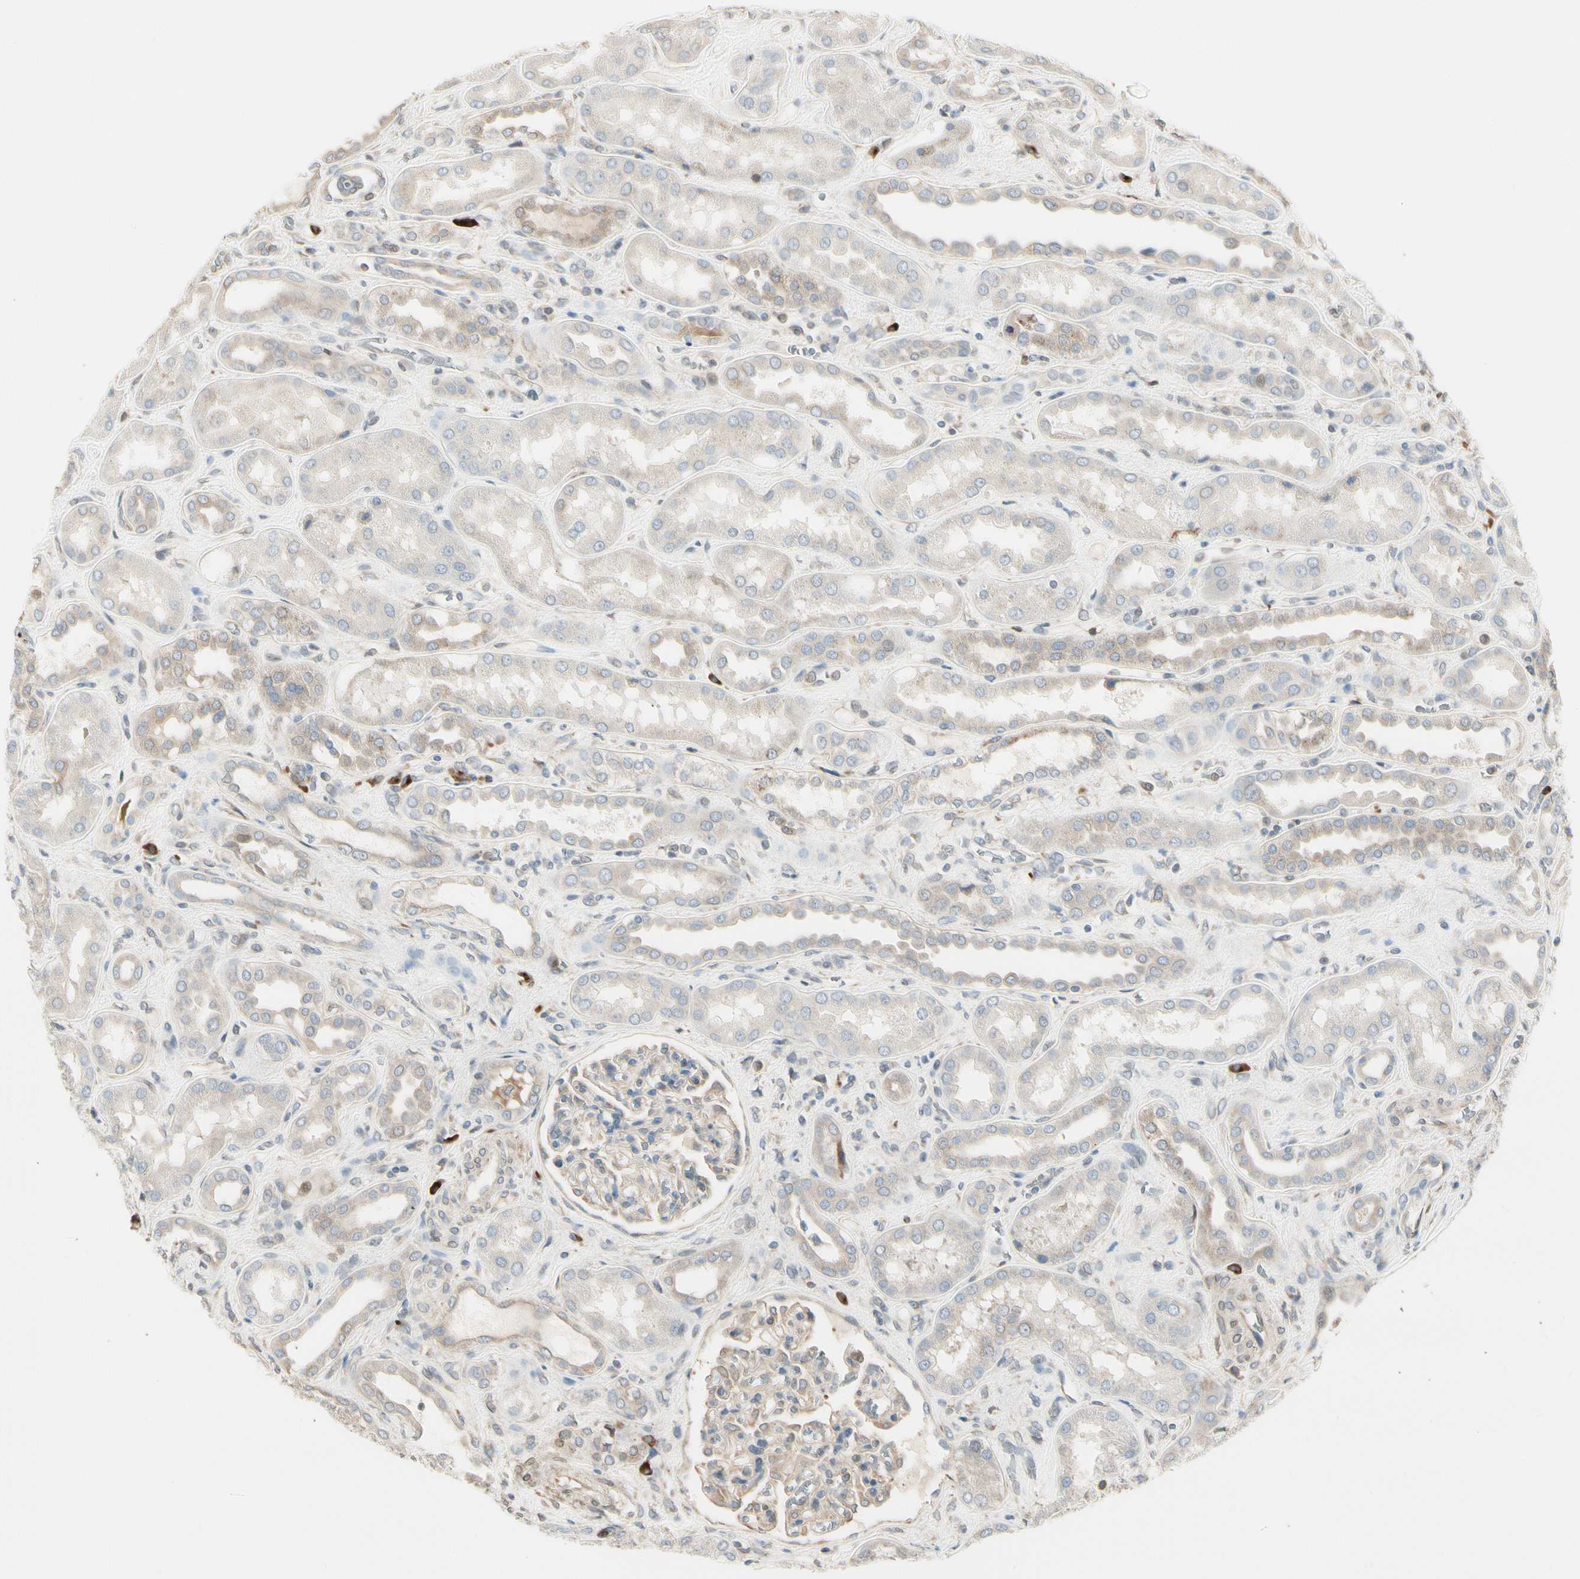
{"staining": {"intensity": "weak", "quantity": ">75%", "location": "cytoplasmic/membranous"}, "tissue": "kidney", "cell_type": "Cells in glomeruli", "image_type": "normal", "snomed": [{"axis": "morphology", "description": "Normal tissue, NOS"}, {"axis": "topography", "description": "Kidney"}], "caption": "Protein expression by immunohistochemistry (IHC) exhibits weak cytoplasmic/membranous positivity in about >75% of cells in glomeruli in normal kidney.", "gene": "NUCB2", "patient": {"sex": "male", "age": 59}}